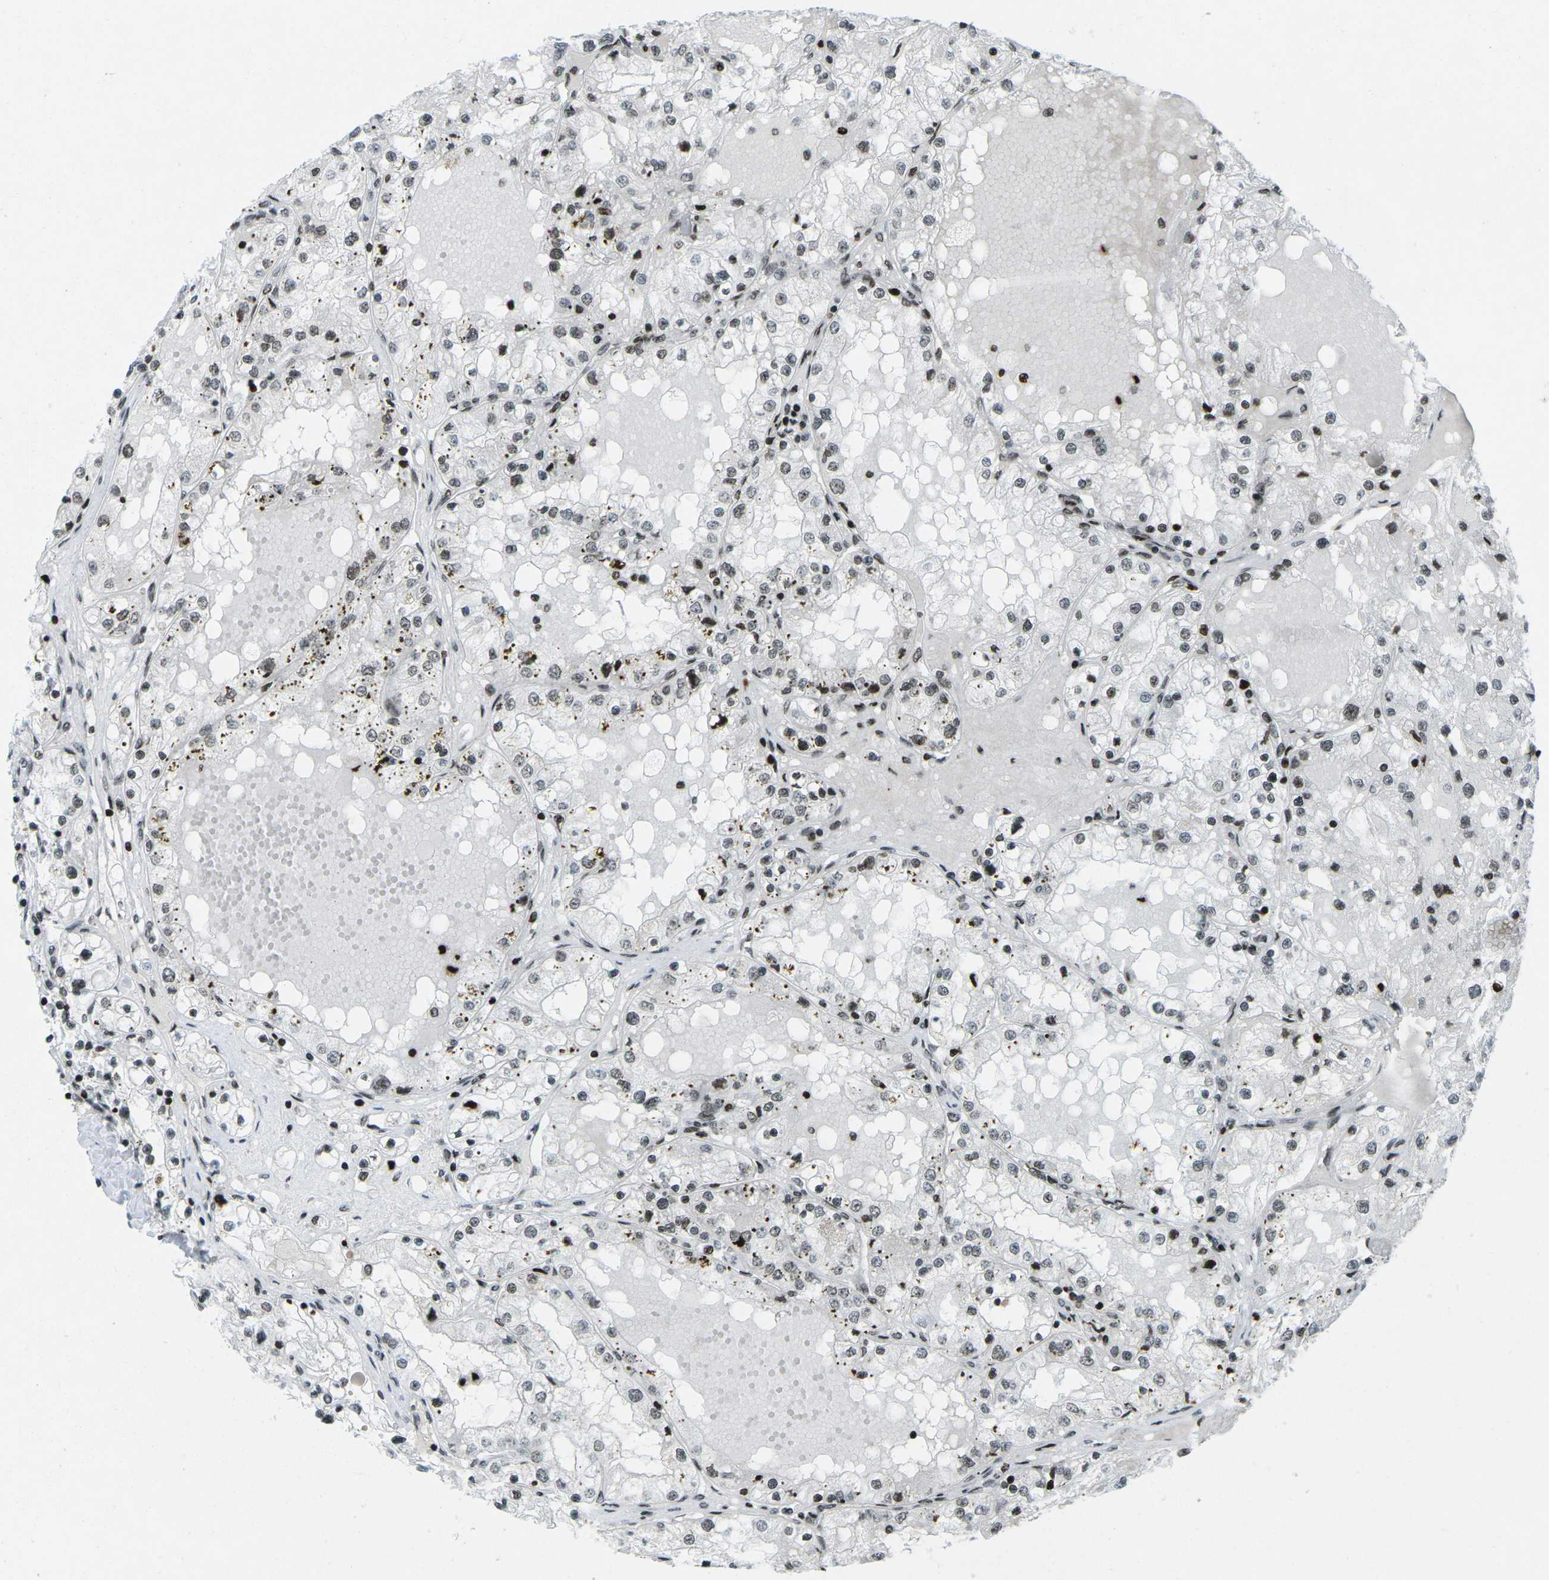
{"staining": {"intensity": "weak", "quantity": "25%-75%", "location": "nuclear"}, "tissue": "renal cancer", "cell_type": "Tumor cells", "image_type": "cancer", "snomed": [{"axis": "morphology", "description": "Adenocarcinoma, NOS"}, {"axis": "topography", "description": "Kidney"}], "caption": "Protein expression analysis of adenocarcinoma (renal) reveals weak nuclear positivity in approximately 25%-75% of tumor cells. (DAB IHC, brown staining for protein, blue staining for nuclei).", "gene": "EME1", "patient": {"sex": "male", "age": 68}}